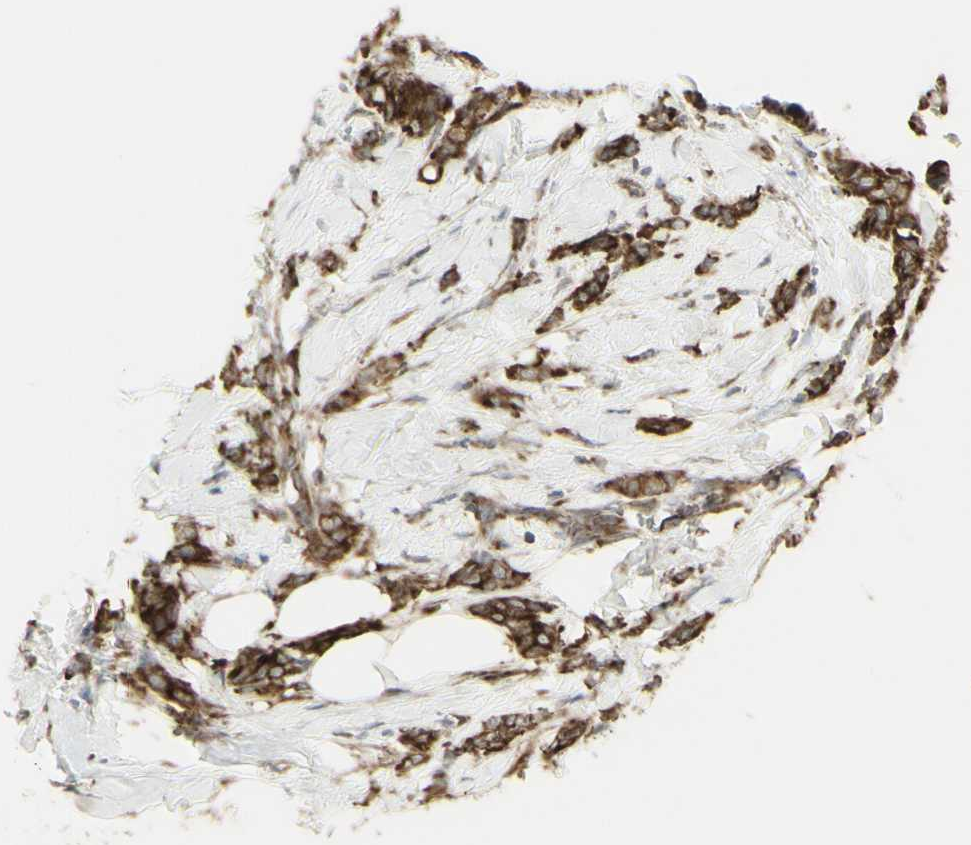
{"staining": {"intensity": "strong", "quantity": ">75%", "location": "cytoplasmic/membranous"}, "tissue": "breast cancer", "cell_type": "Tumor cells", "image_type": "cancer", "snomed": [{"axis": "morphology", "description": "Lobular carcinoma, in situ"}, {"axis": "morphology", "description": "Lobular carcinoma"}, {"axis": "topography", "description": "Breast"}], "caption": "Breast cancer stained for a protein (brown) exhibits strong cytoplasmic/membranous positive staining in approximately >75% of tumor cells.", "gene": "FKBP3", "patient": {"sex": "female", "age": 41}}